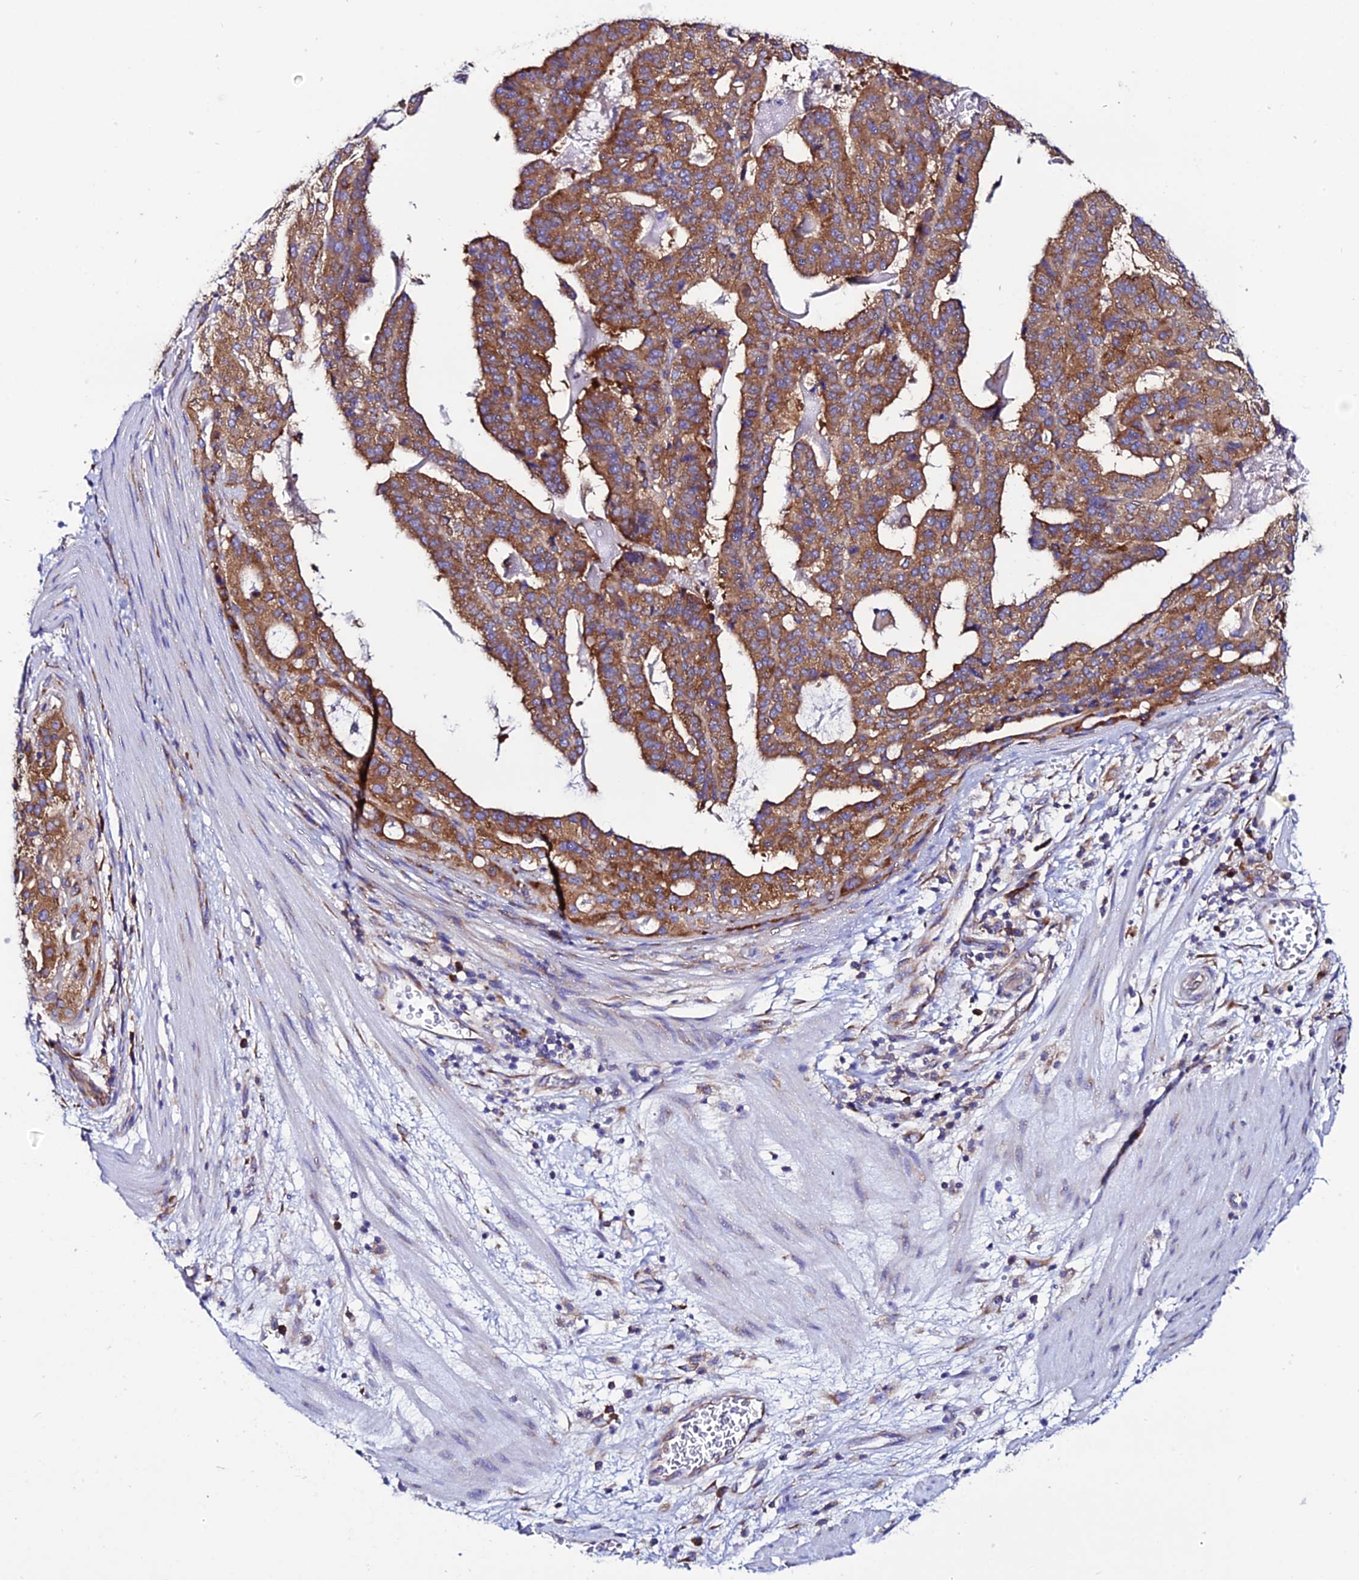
{"staining": {"intensity": "strong", "quantity": ">75%", "location": "cytoplasmic/membranous"}, "tissue": "stomach cancer", "cell_type": "Tumor cells", "image_type": "cancer", "snomed": [{"axis": "morphology", "description": "Adenocarcinoma, NOS"}, {"axis": "topography", "description": "Stomach"}], "caption": "Protein expression analysis of human stomach cancer reveals strong cytoplasmic/membranous expression in approximately >75% of tumor cells. Immunohistochemistry (ihc) stains the protein of interest in brown and the nuclei are stained blue.", "gene": "EEF1G", "patient": {"sex": "male", "age": 48}}